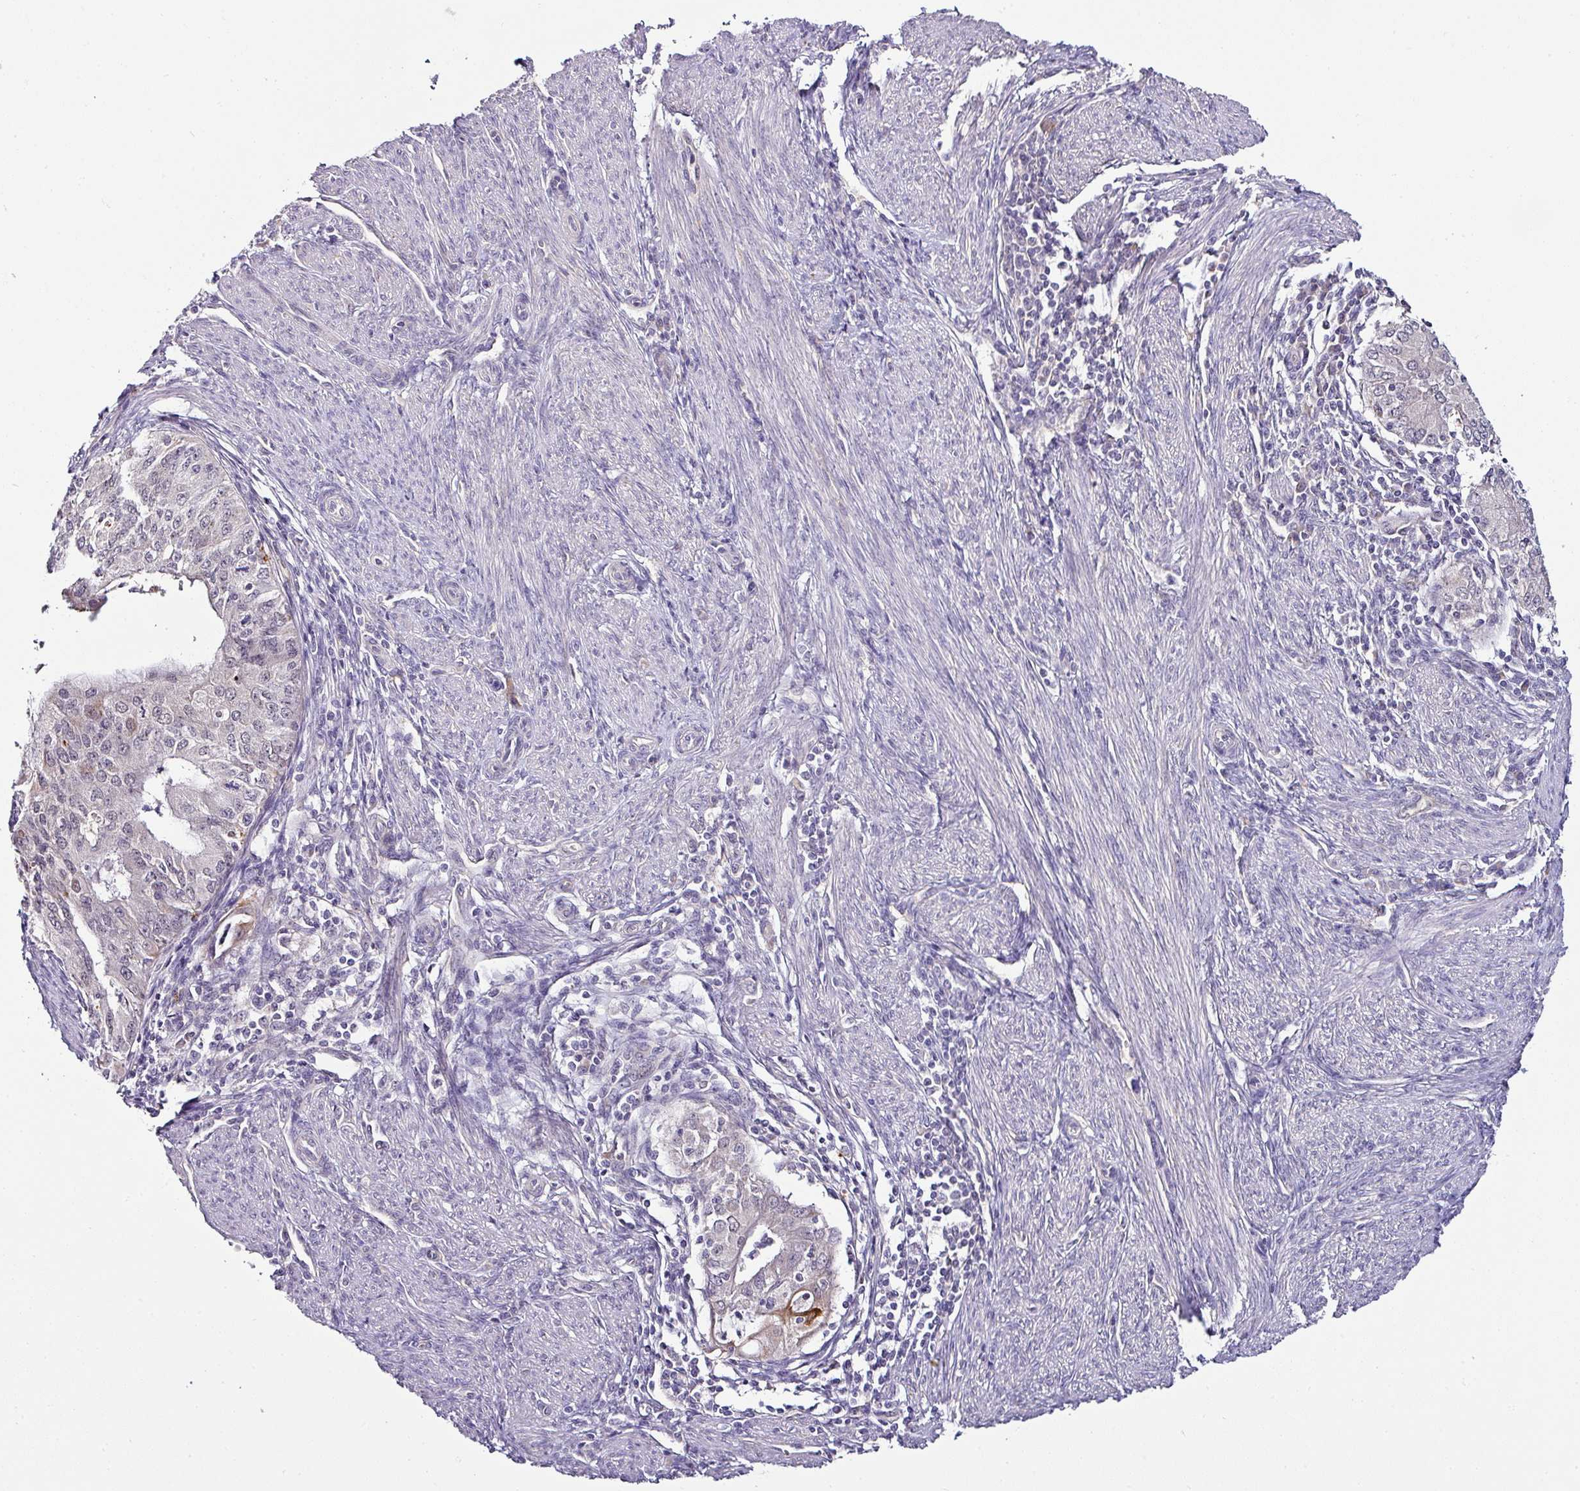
{"staining": {"intensity": "negative", "quantity": "none", "location": "none"}, "tissue": "endometrial cancer", "cell_type": "Tumor cells", "image_type": "cancer", "snomed": [{"axis": "morphology", "description": "Adenocarcinoma, NOS"}, {"axis": "topography", "description": "Endometrium"}], "caption": "High power microscopy micrograph of an immunohistochemistry (IHC) micrograph of adenocarcinoma (endometrial), revealing no significant expression in tumor cells.", "gene": "NAPSA", "patient": {"sex": "female", "age": 50}}